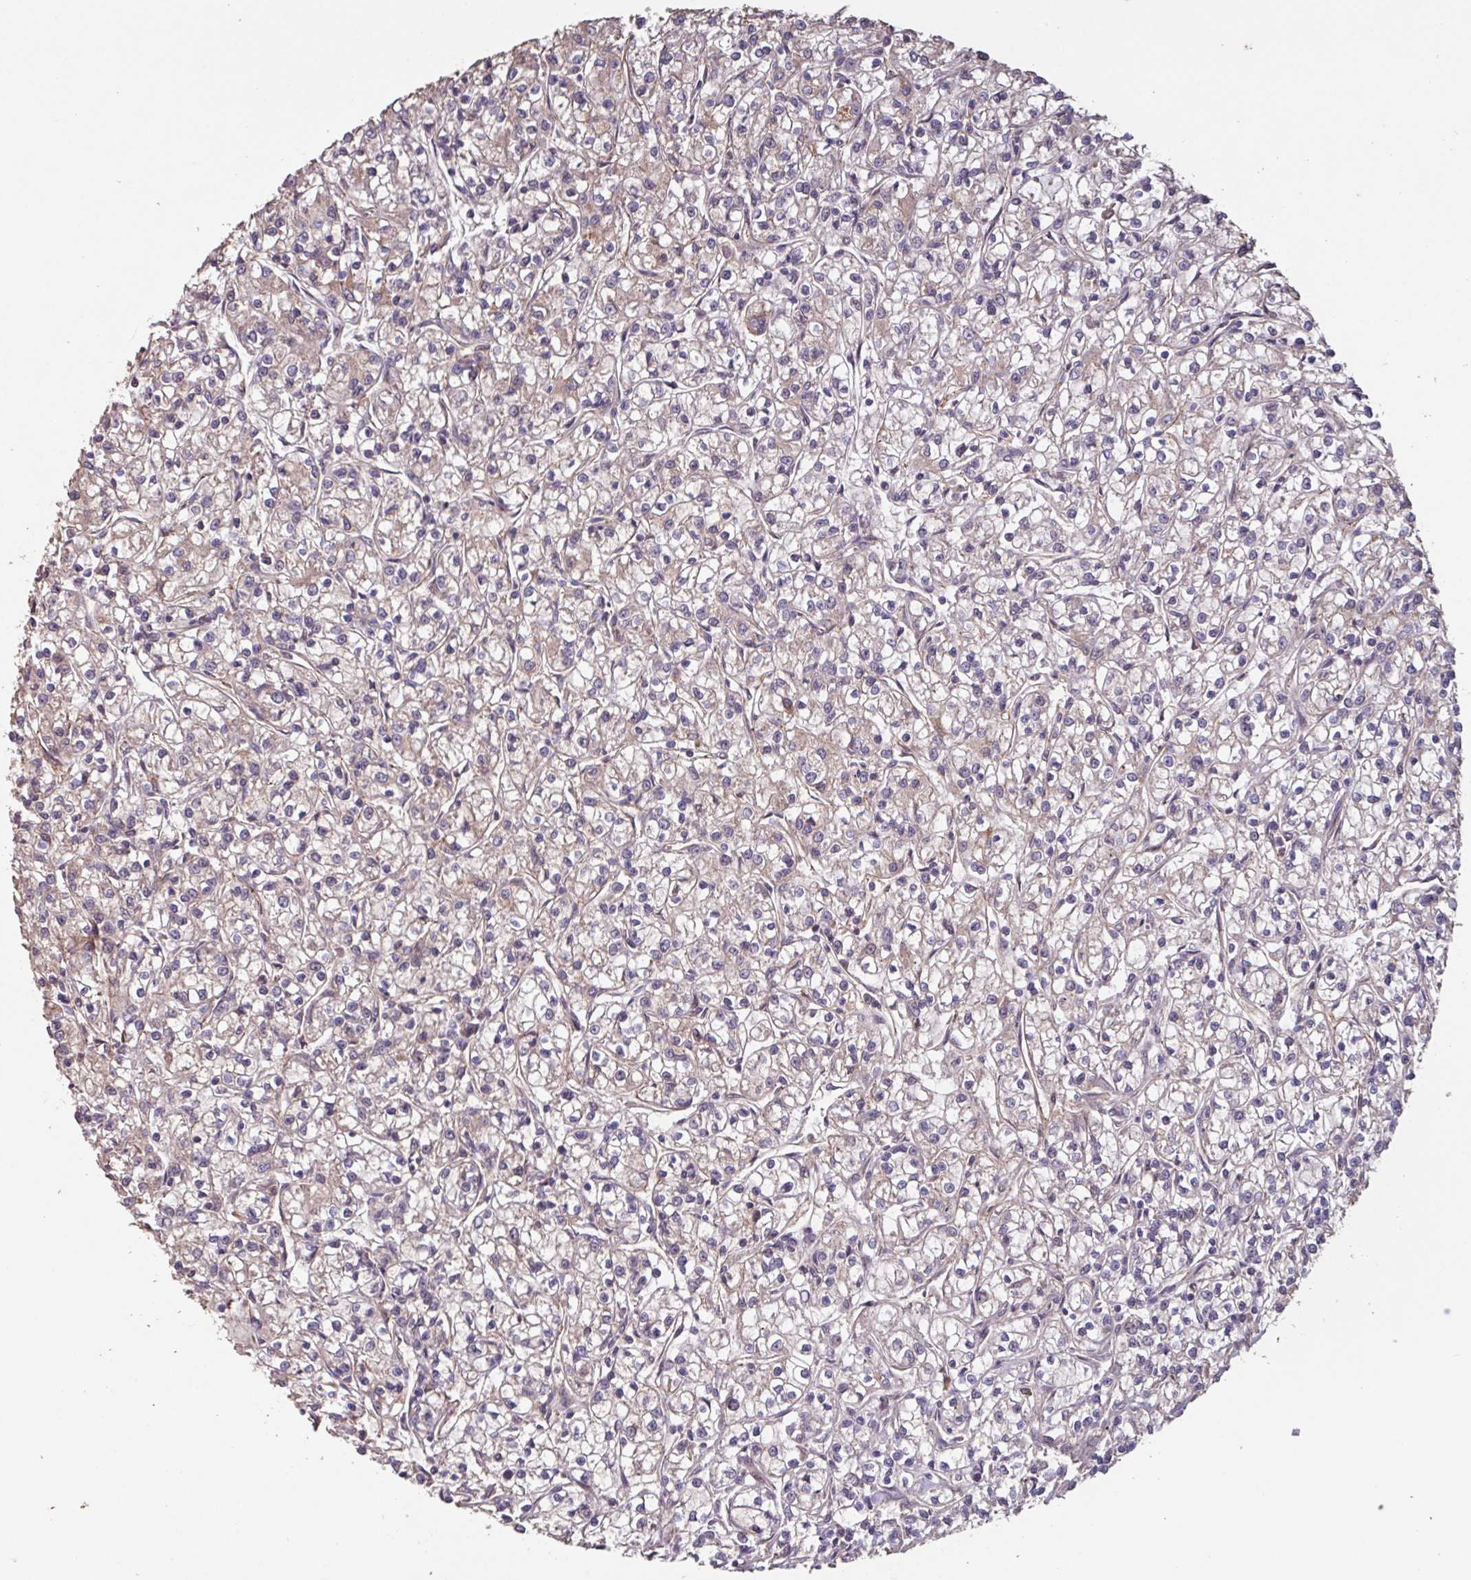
{"staining": {"intensity": "weak", "quantity": "25%-75%", "location": "cytoplasmic/membranous"}, "tissue": "renal cancer", "cell_type": "Tumor cells", "image_type": "cancer", "snomed": [{"axis": "morphology", "description": "Adenocarcinoma, NOS"}, {"axis": "topography", "description": "Kidney"}], "caption": "IHC photomicrograph of neoplastic tissue: renal adenocarcinoma stained using IHC exhibits low levels of weak protein expression localized specifically in the cytoplasmic/membranous of tumor cells, appearing as a cytoplasmic/membranous brown color.", "gene": "TMEM88", "patient": {"sex": "female", "age": 59}}